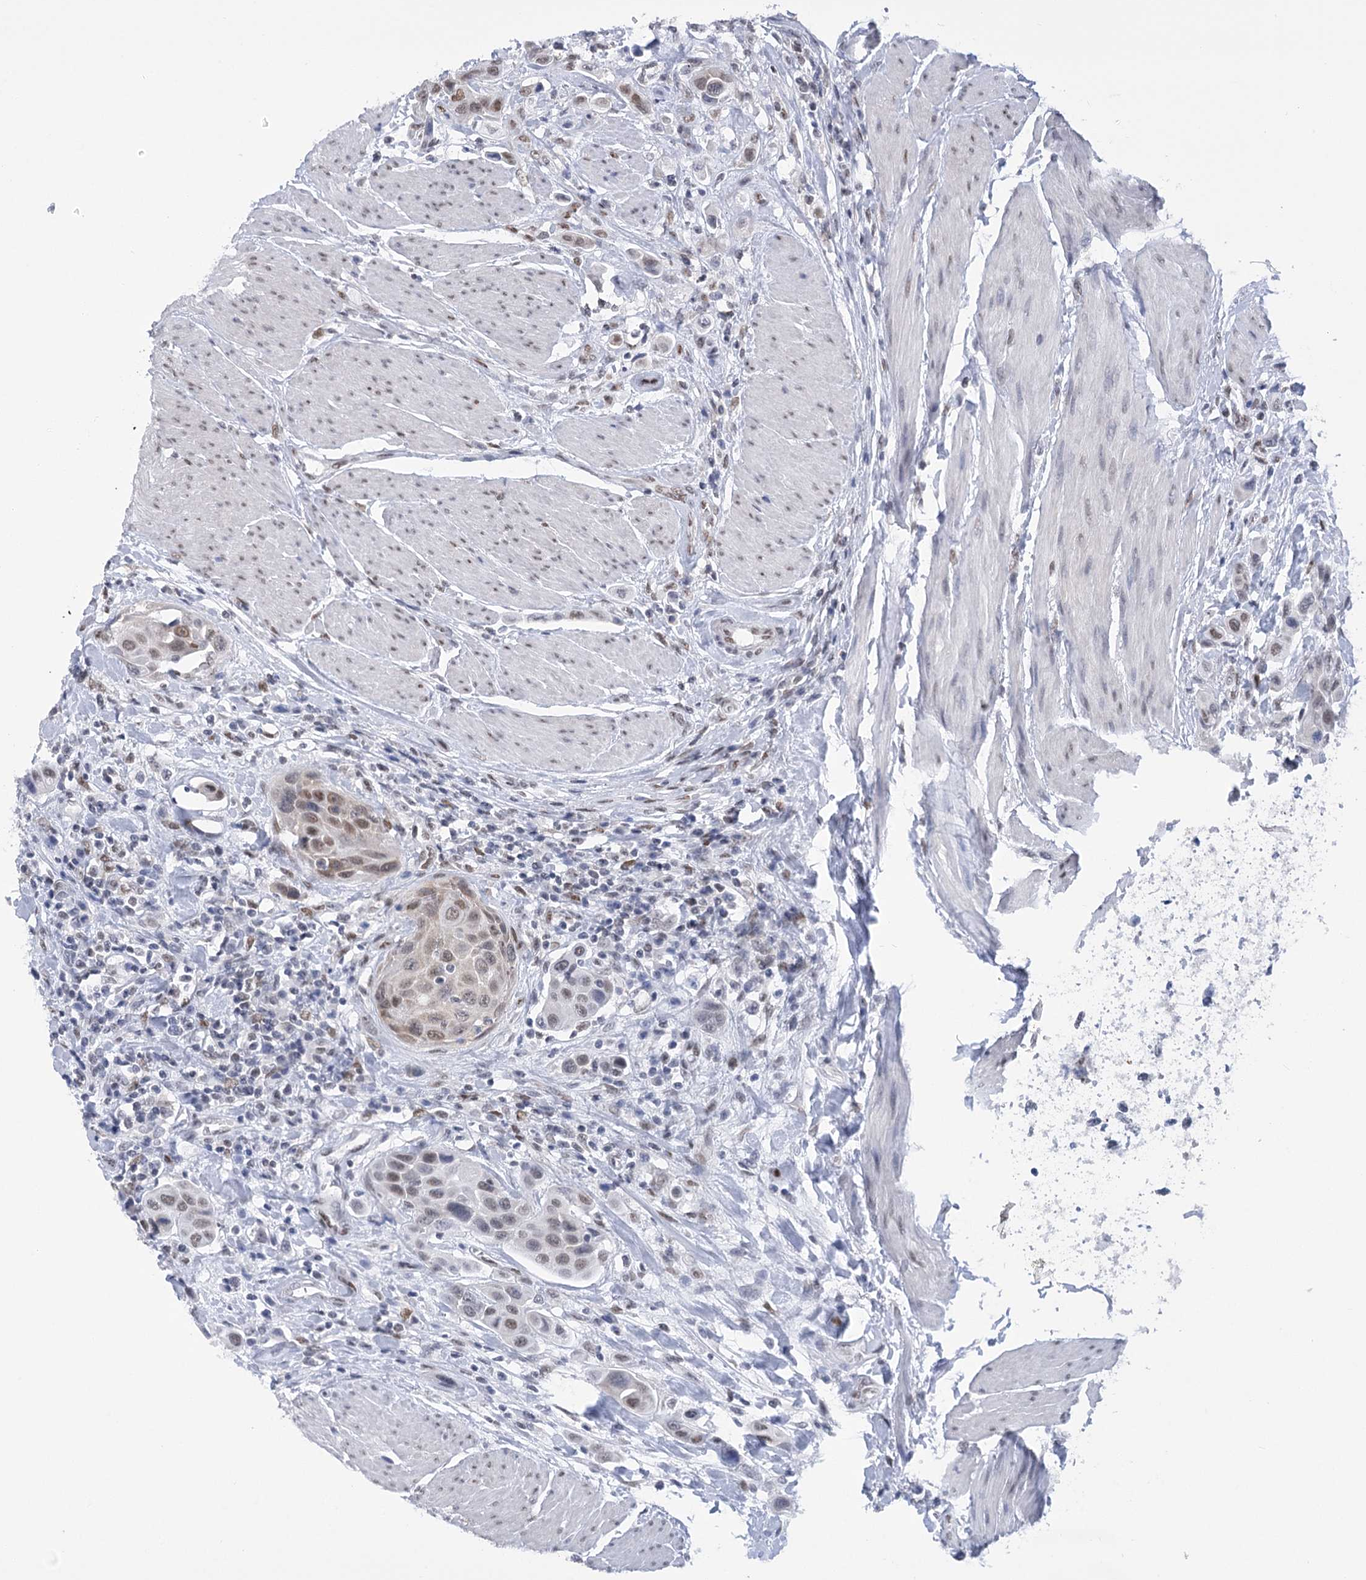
{"staining": {"intensity": "weak", "quantity": "<25%", "location": "nuclear"}, "tissue": "urothelial cancer", "cell_type": "Tumor cells", "image_type": "cancer", "snomed": [{"axis": "morphology", "description": "Urothelial carcinoma, High grade"}, {"axis": "topography", "description": "Urinary bladder"}], "caption": "Urothelial cancer stained for a protein using immunohistochemistry exhibits no positivity tumor cells.", "gene": "HNRNPA0", "patient": {"sex": "male", "age": 50}}